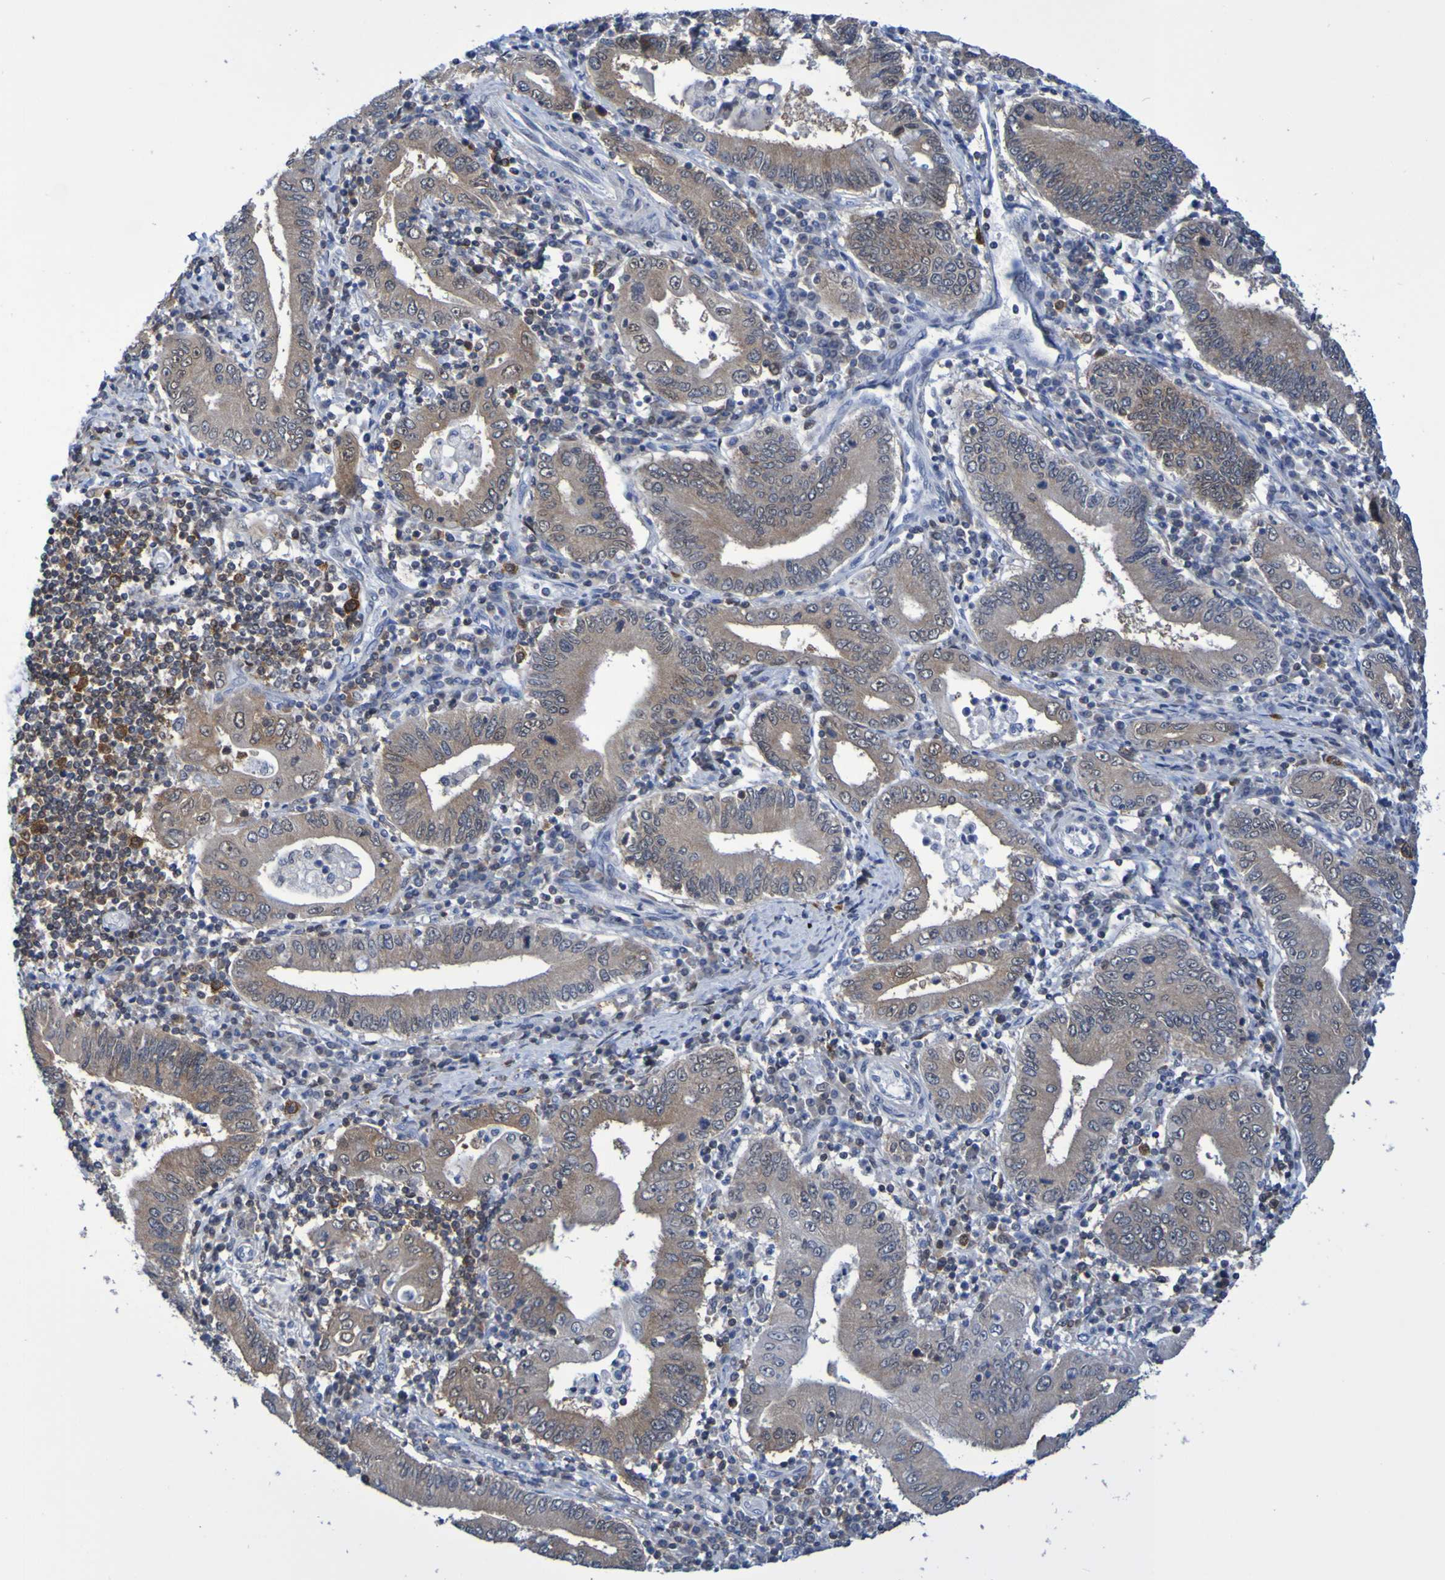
{"staining": {"intensity": "negative", "quantity": "none", "location": "none"}, "tissue": "stomach cancer", "cell_type": "Tumor cells", "image_type": "cancer", "snomed": [{"axis": "morphology", "description": "Normal tissue, NOS"}, {"axis": "morphology", "description": "Adenocarcinoma, NOS"}, {"axis": "topography", "description": "Esophagus"}, {"axis": "topography", "description": "Stomach, upper"}, {"axis": "topography", "description": "Peripheral nerve tissue"}], "caption": "This is an IHC micrograph of human stomach cancer. There is no positivity in tumor cells.", "gene": "ATIC", "patient": {"sex": "male", "age": 62}}